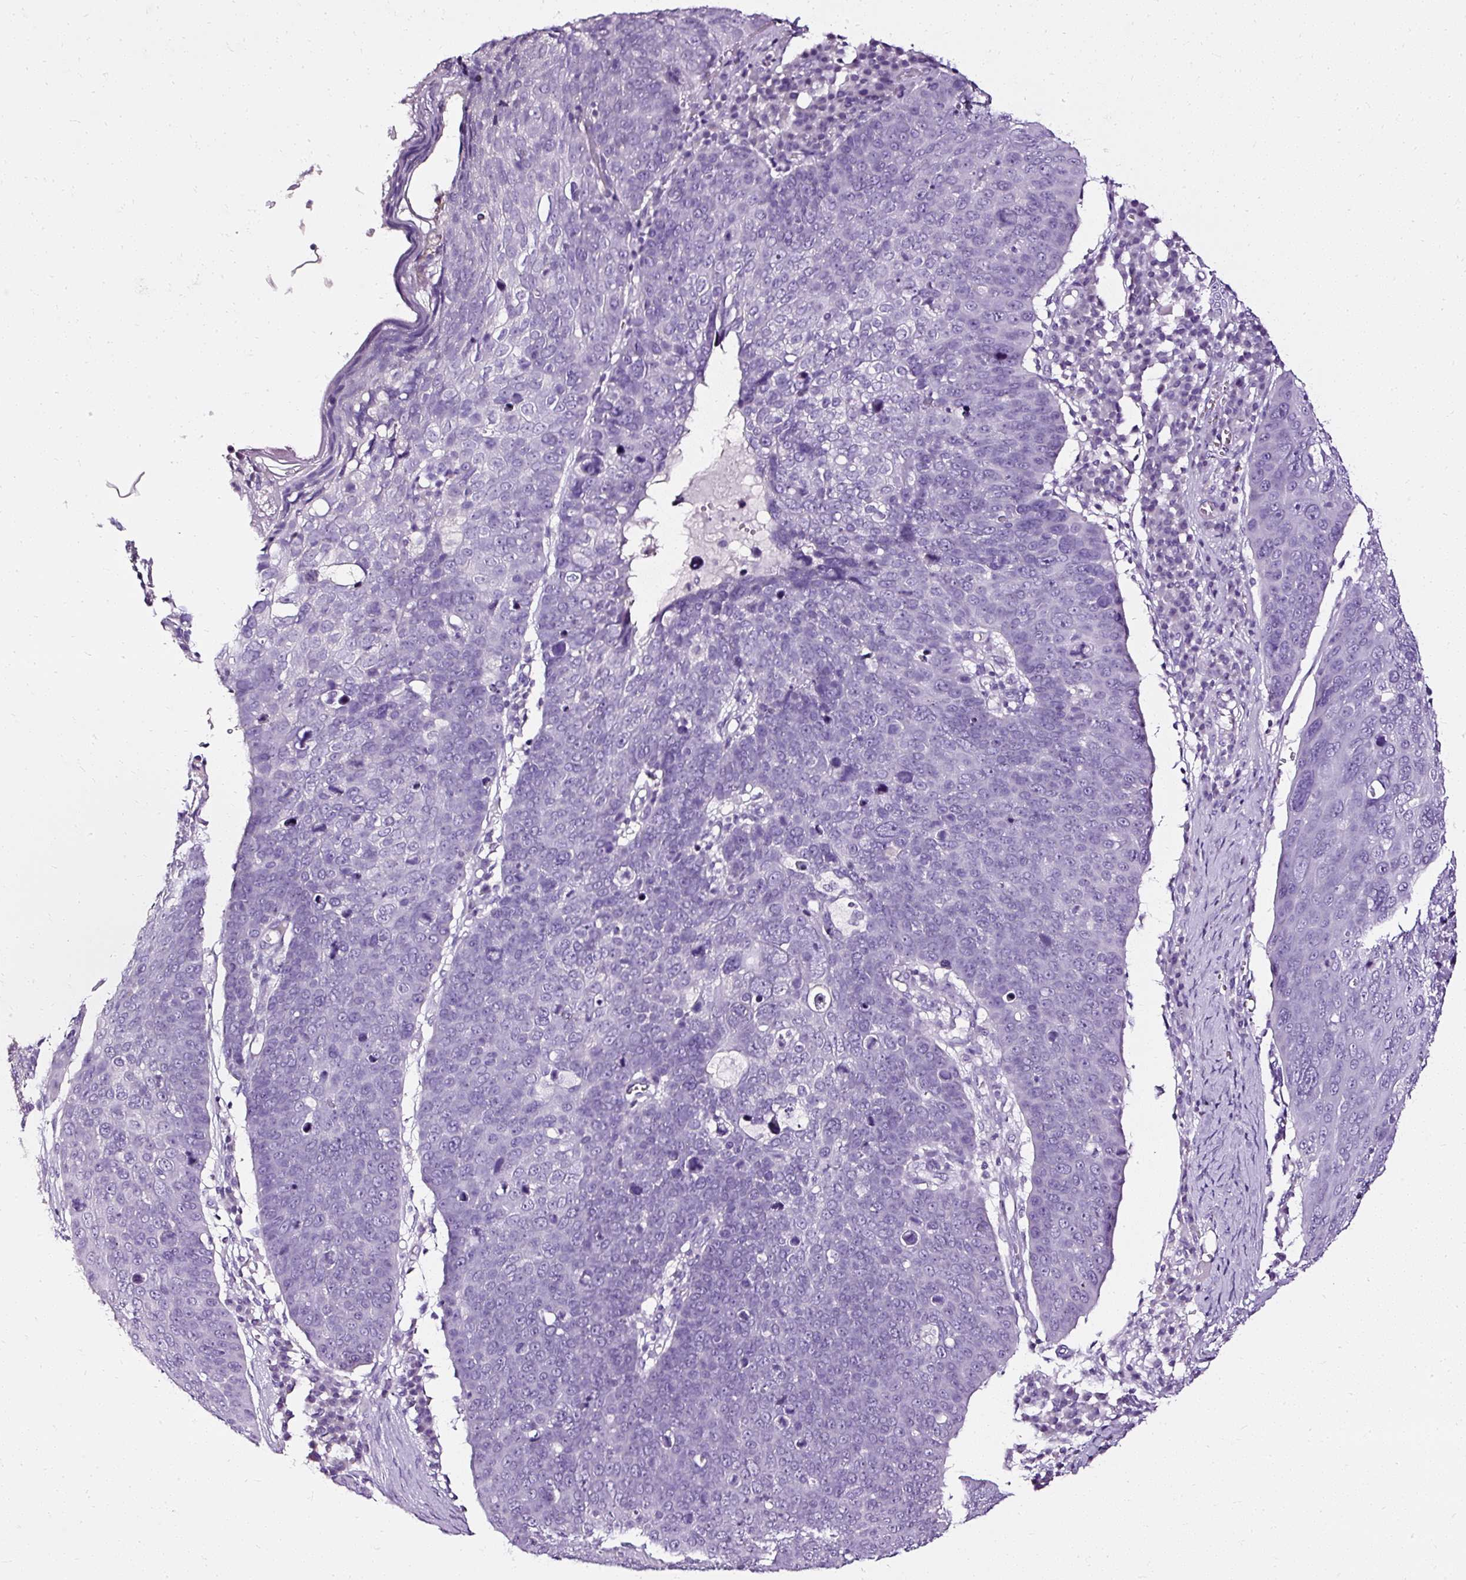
{"staining": {"intensity": "negative", "quantity": "none", "location": "none"}, "tissue": "skin cancer", "cell_type": "Tumor cells", "image_type": "cancer", "snomed": [{"axis": "morphology", "description": "Squamous cell carcinoma, NOS"}, {"axis": "topography", "description": "Skin"}], "caption": "Immunohistochemistry (IHC) image of neoplastic tissue: squamous cell carcinoma (skin) stained with DAB shows no significant protein positivity in tumor cells. (DAB (3,3'-diaminobenzidine) IHC with hematoxylin counter stain).", "gene": "ATP2A1", "patient": {"sex": "male", "age": 71}}